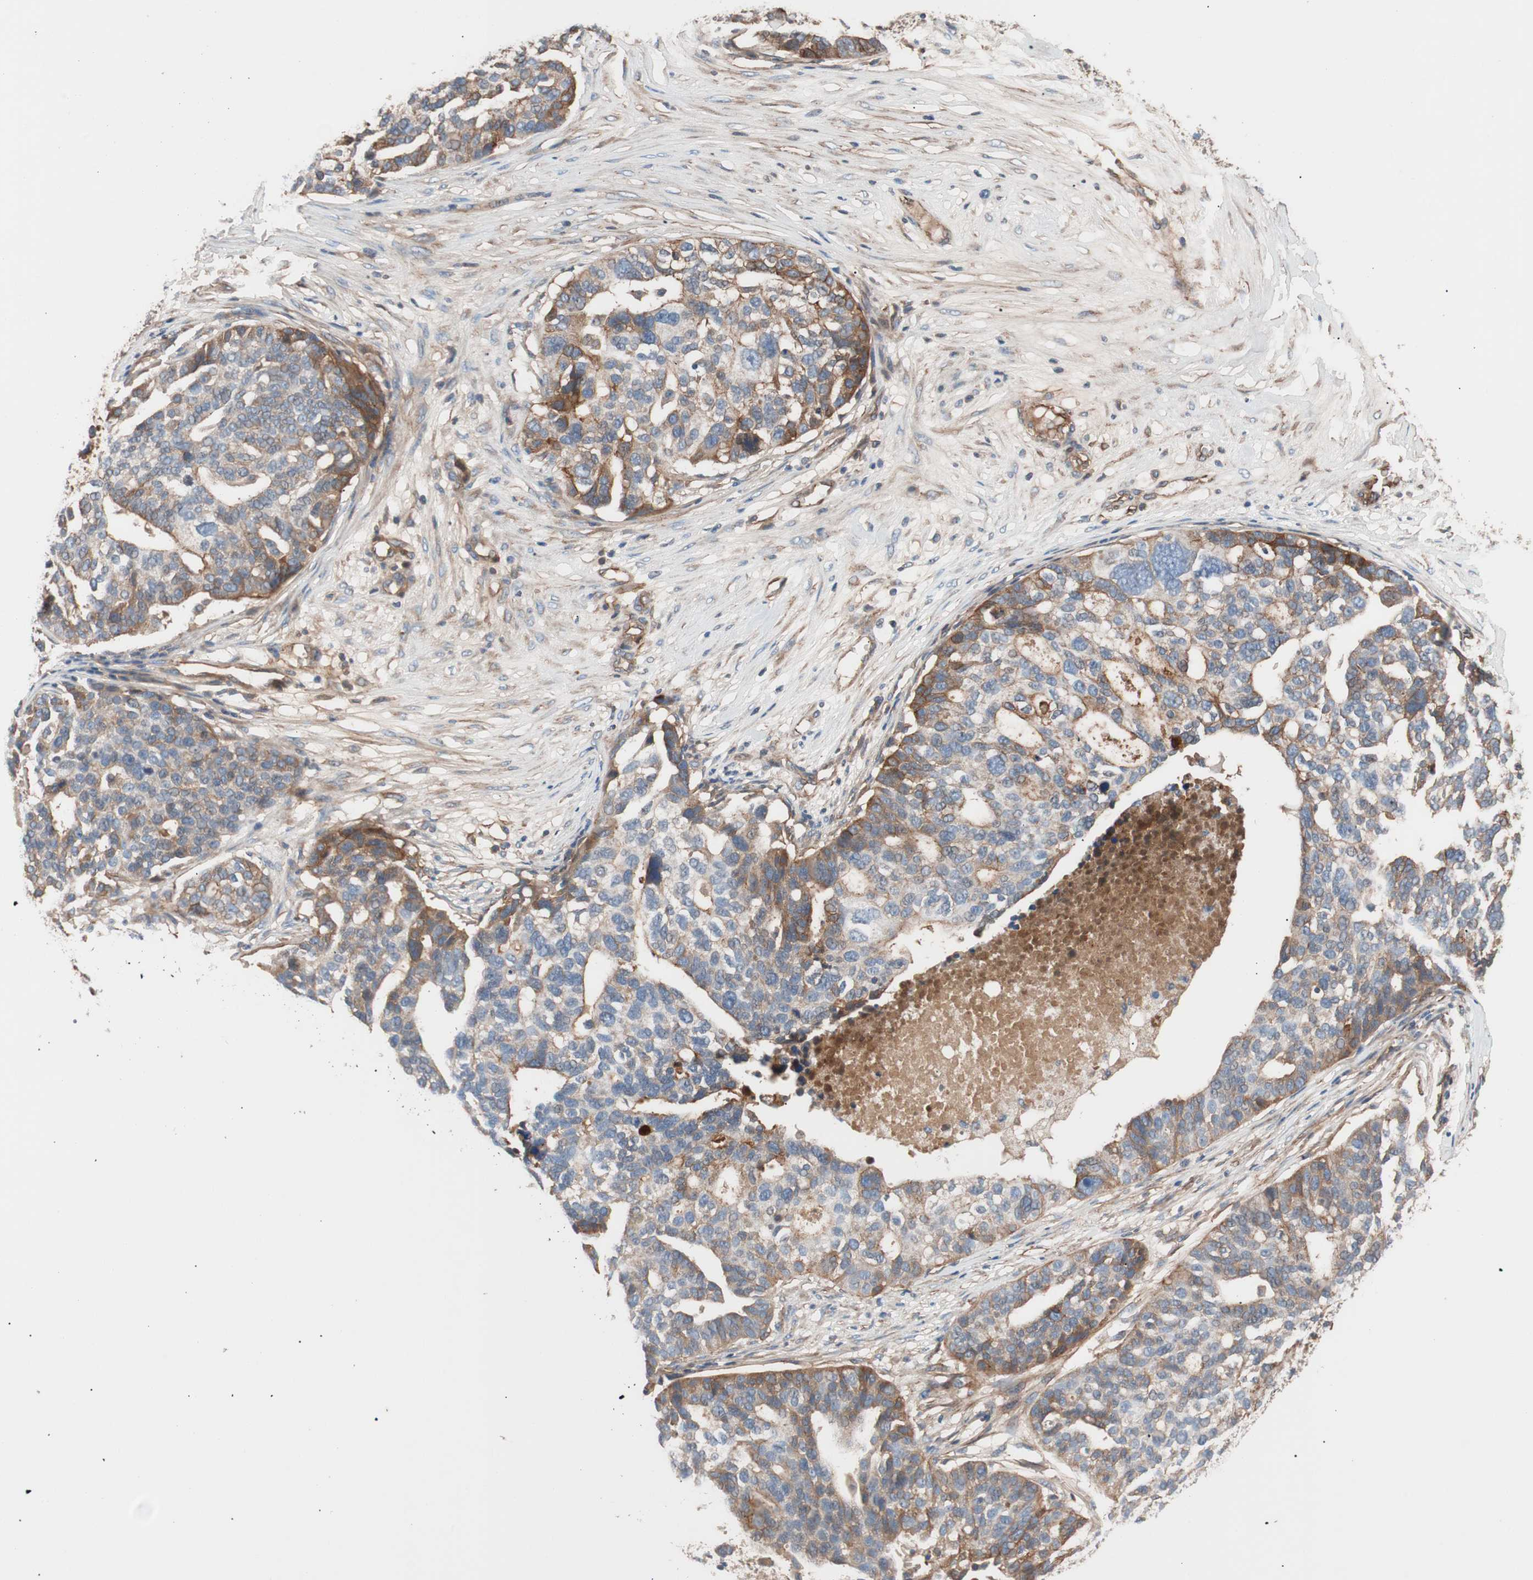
{"staining": {"intensity": "moderate", "quantity": ">75%", "location": "cytoplasmic/membranous"}, "tissue": "ovarian cancer", "cell_type": "Tumor cells", "image_type": "cancer", "snomed": [{"axis": "morphology", "description": "Cystadenocarcinoma, serous, NOS"}, {"axis": "topography", "description": "Ovary"}], "caption": "Ovarian serous cystadenocarcinoma tissue demonstrates moderate cytoplasmic/membranous staining in about >75% of tumor cells", "gene": "SPINT1", "patient": {"sex": "female", "age": 59}}